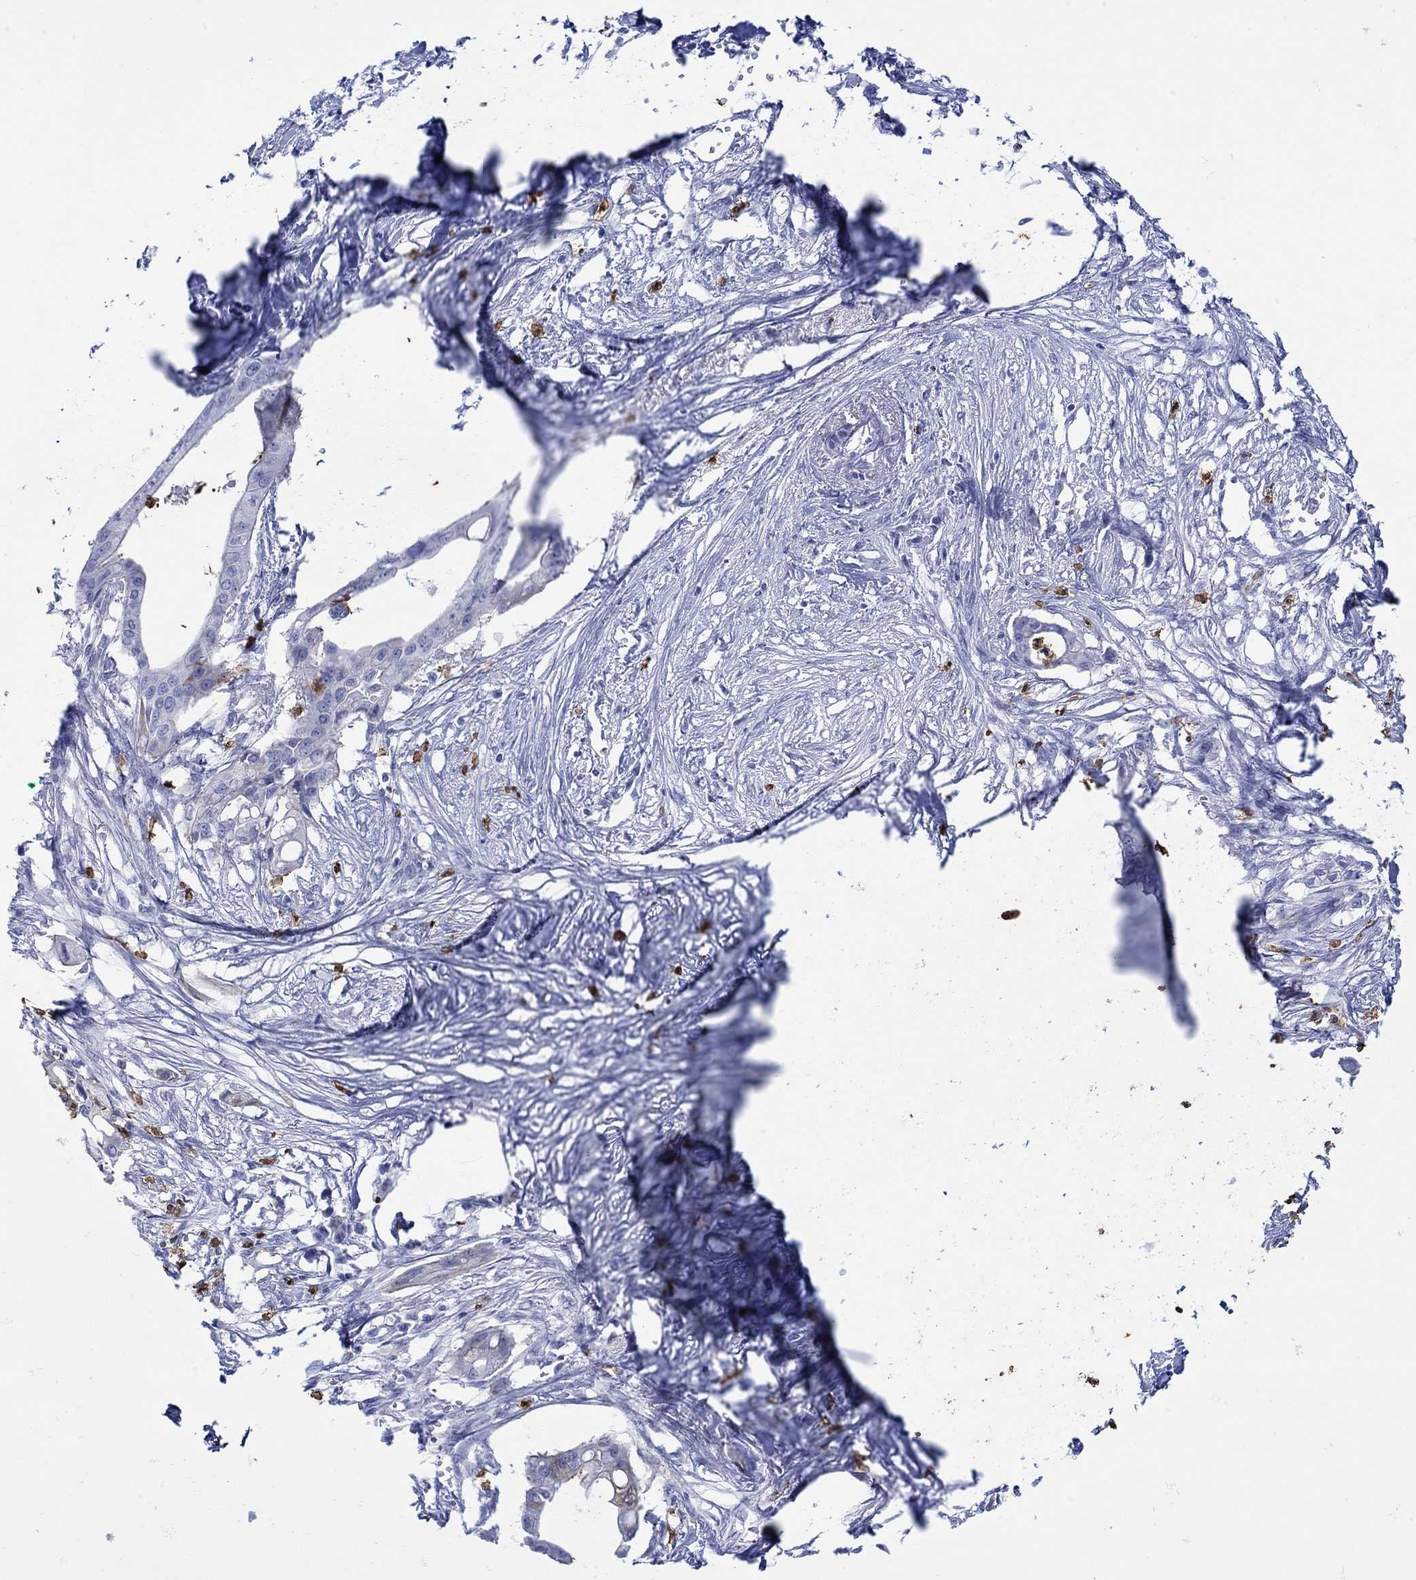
{"staining": {"intensity": "negative", "quantity": "none", "location": "none"}, "tissue": "pancreatic cancer", "cell_type": "Tumor cells", "image_type": "cancer", "snomed": [{"axis": "morphology", "description": "Normal tissue, NOS"}, {"axis": "morphology", "description": "Adenocarcinoma, NOS"}, {"axis": "topography", "description": "Pancreas"}], "caption": "This photomicrograph is of adenocarcinoma (pancreatic) stained with immunohistochemistry (IHC) to label a protein in brown with the nuclei are counter-stained blue. There is no positivity in tumor cells.", "gene": "LINGO3", "patient": {"sex": "female", "age": 58}}